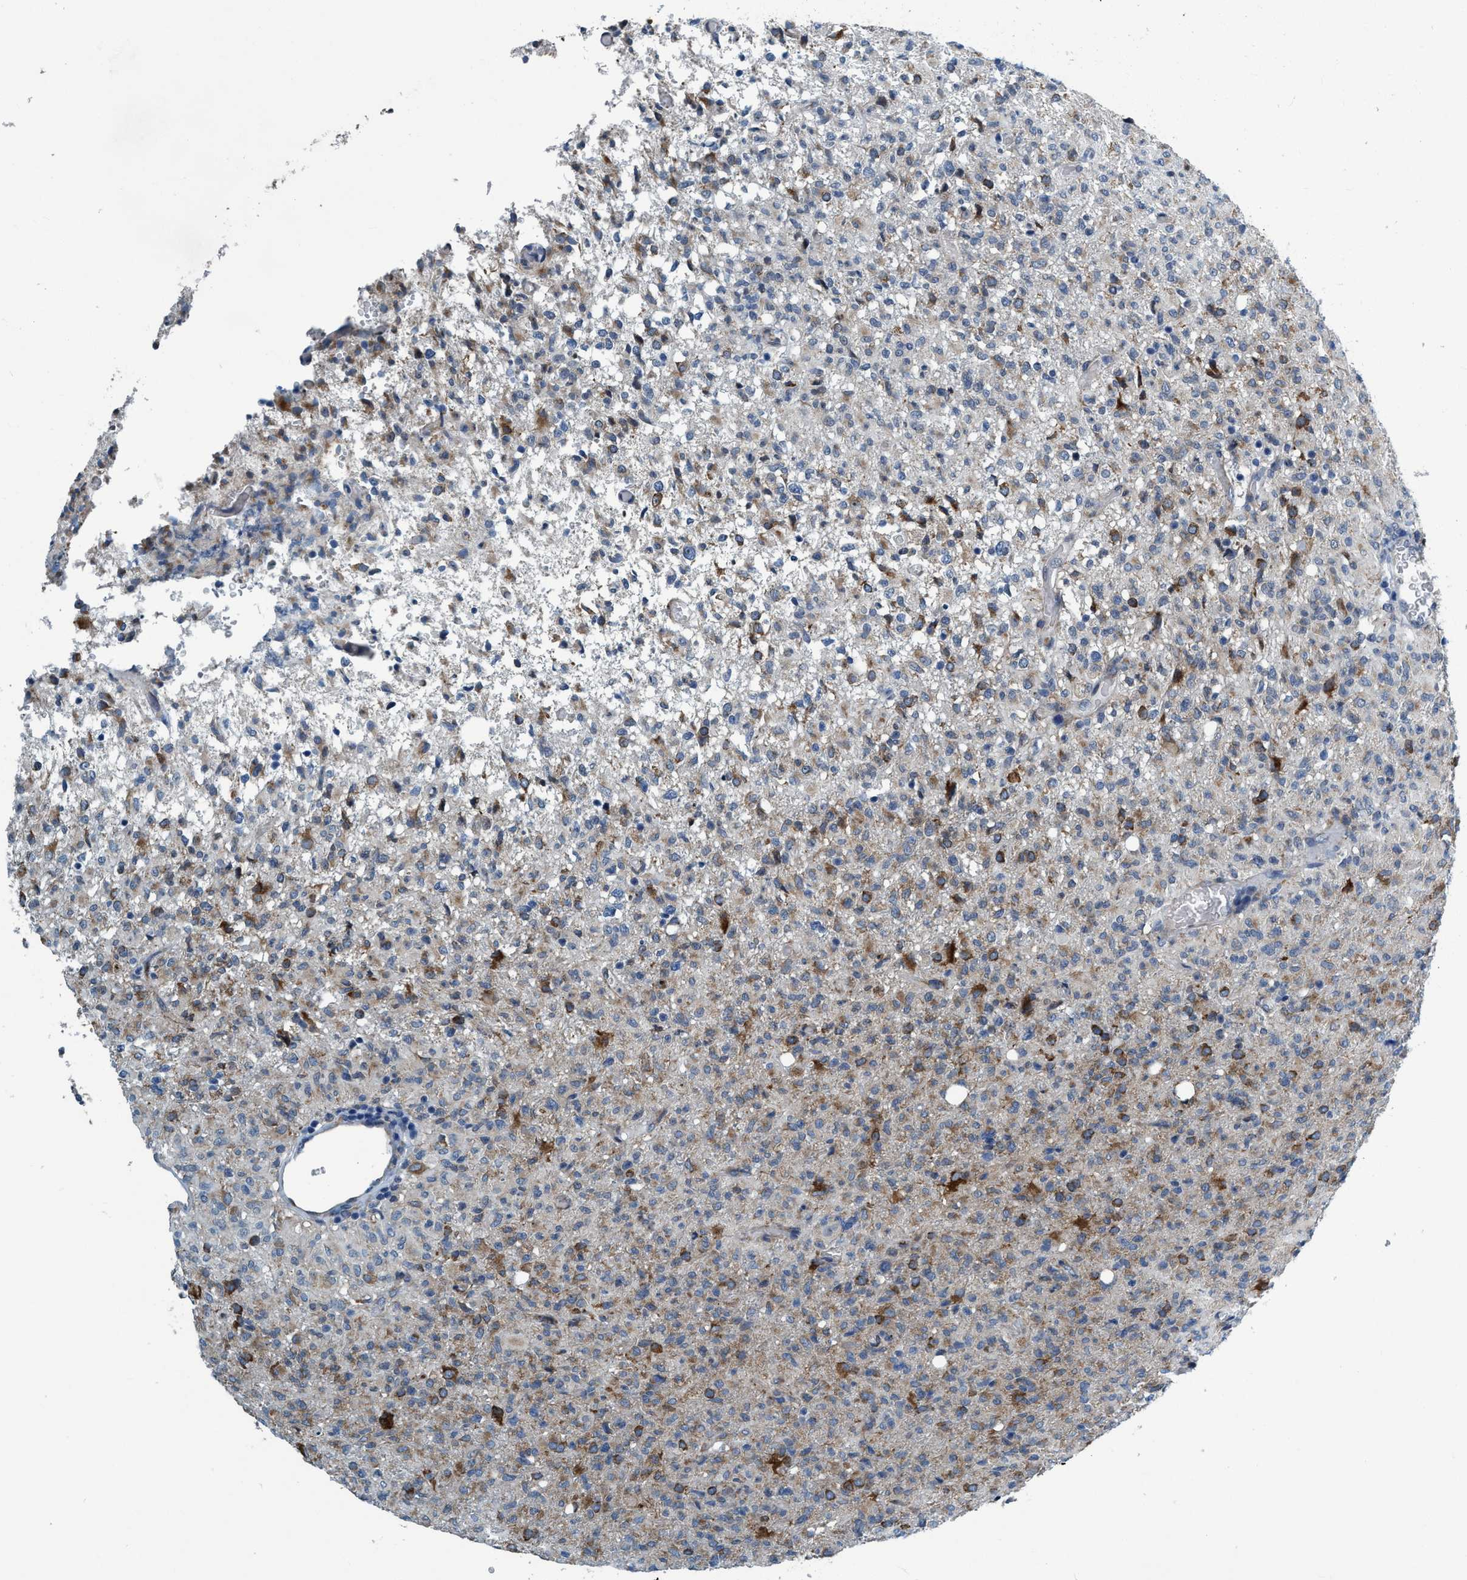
{"staining": {"intensity": "moderate", "quantity": "25%-75%", "location": "cytoplasmic/membranous"}, "tissue": "glioma", "cell_type": "Tumor cells", "image_type": "cancer", "snomed": [{"axis": "morphology", "description": "Glioma, malignant, High grade"}, {"axis": "topography", "description": "Brain"}], "caption": "Moderate cytoplasmic/membranous positivity for a protein is seen in about 25%-75% of tumor cells of glioma using immunohistochemistry.", "gene": "ARMC9", "patient": {"sex": "female", "age": 57}}